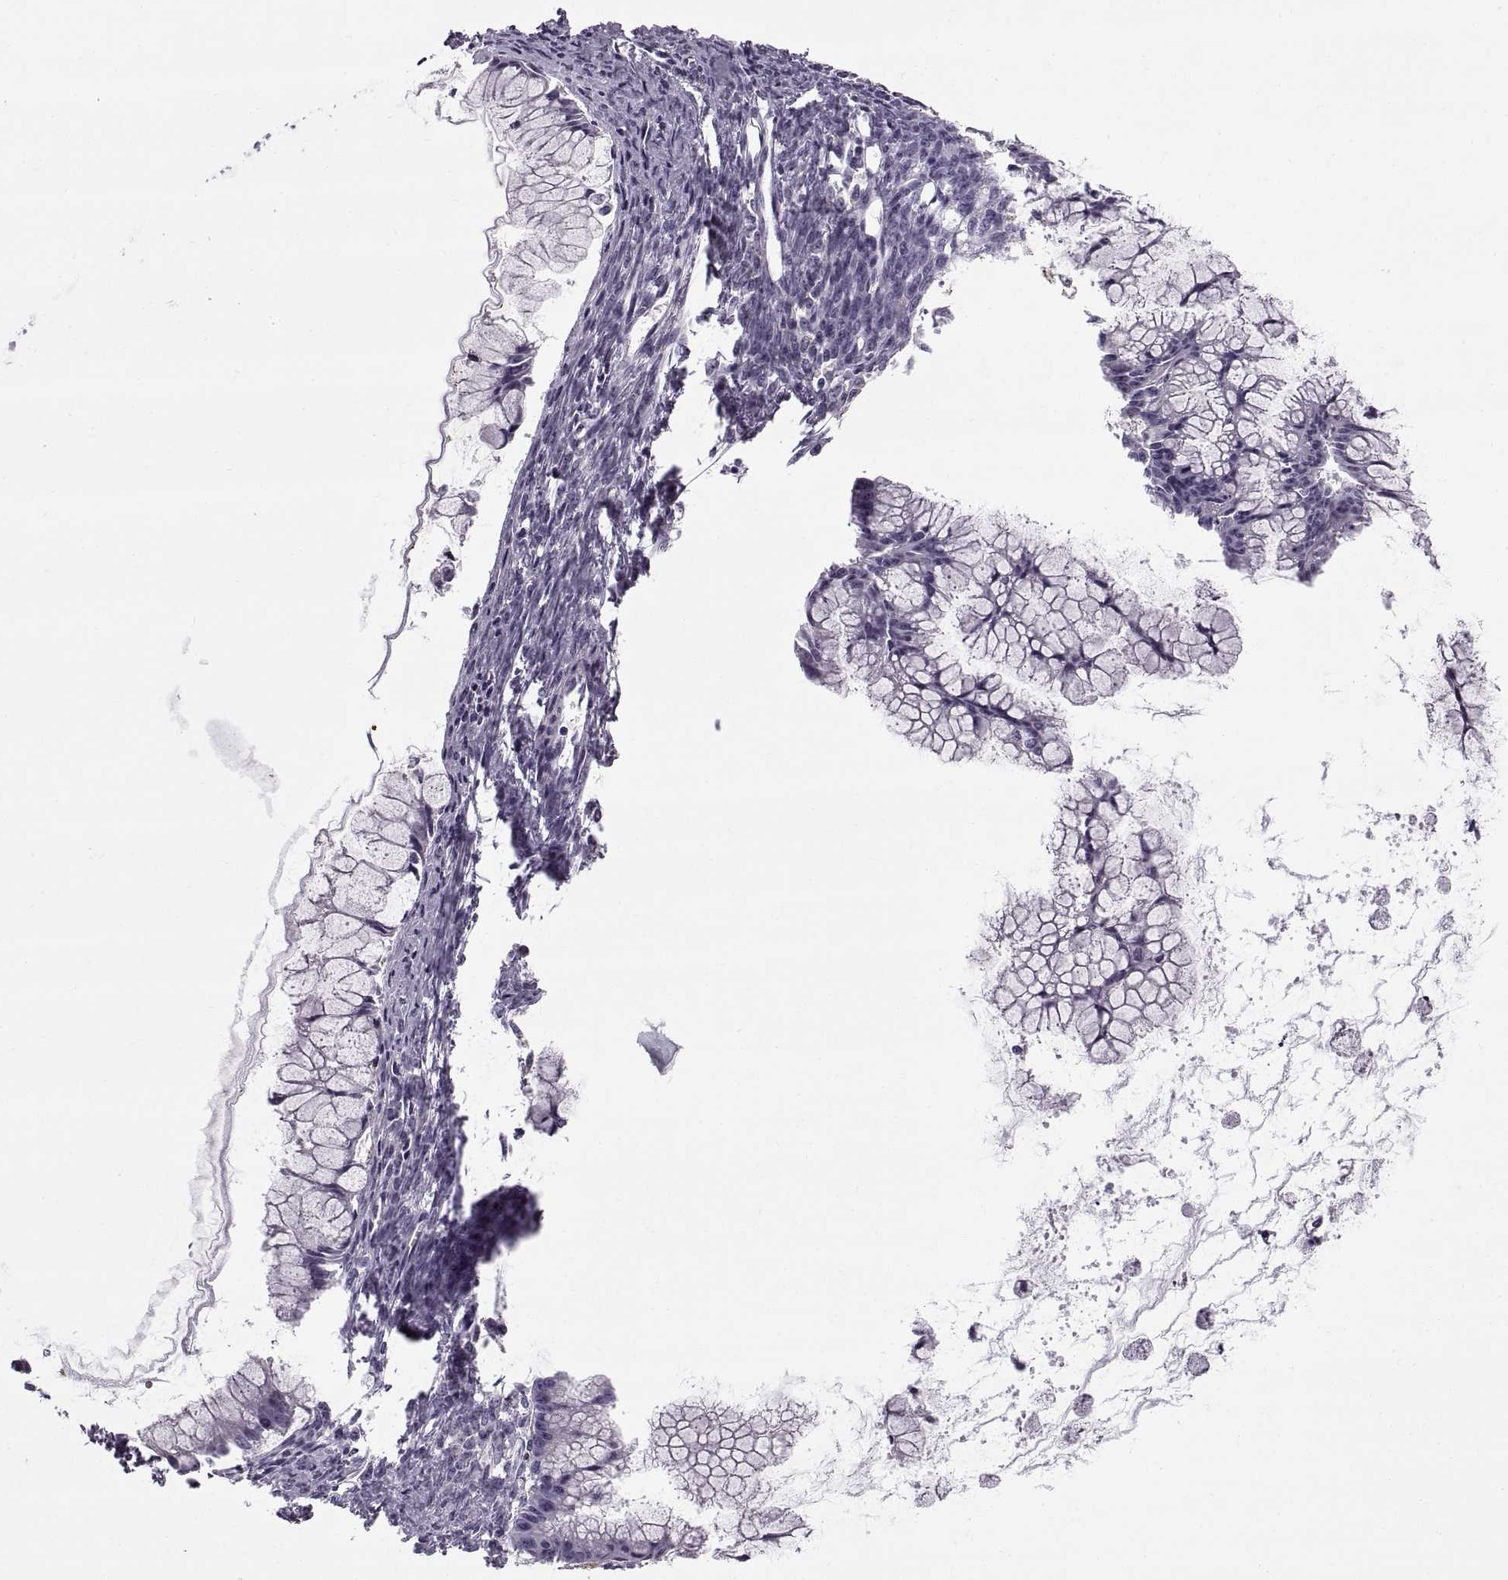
{"staining": {"intensity": "negative", "quantity": "none", "location": "none"}, "tissue": "ovarian cancer", "cell_type": "Tumor cells", "image_type": "cancer", "snomed": [{"axis": "morphology", "description": "Cystadenocarcinoma, mucinous, NOS"}, {"axis": "topography", "description": "Ovary"}], "caption": "IHC histopathology image of human ovarian cancer stained for a protein (brown), which shows no expression in tumor cells.", "gene": "CALCR", "patient": {"sex": "female", "age": 41}}